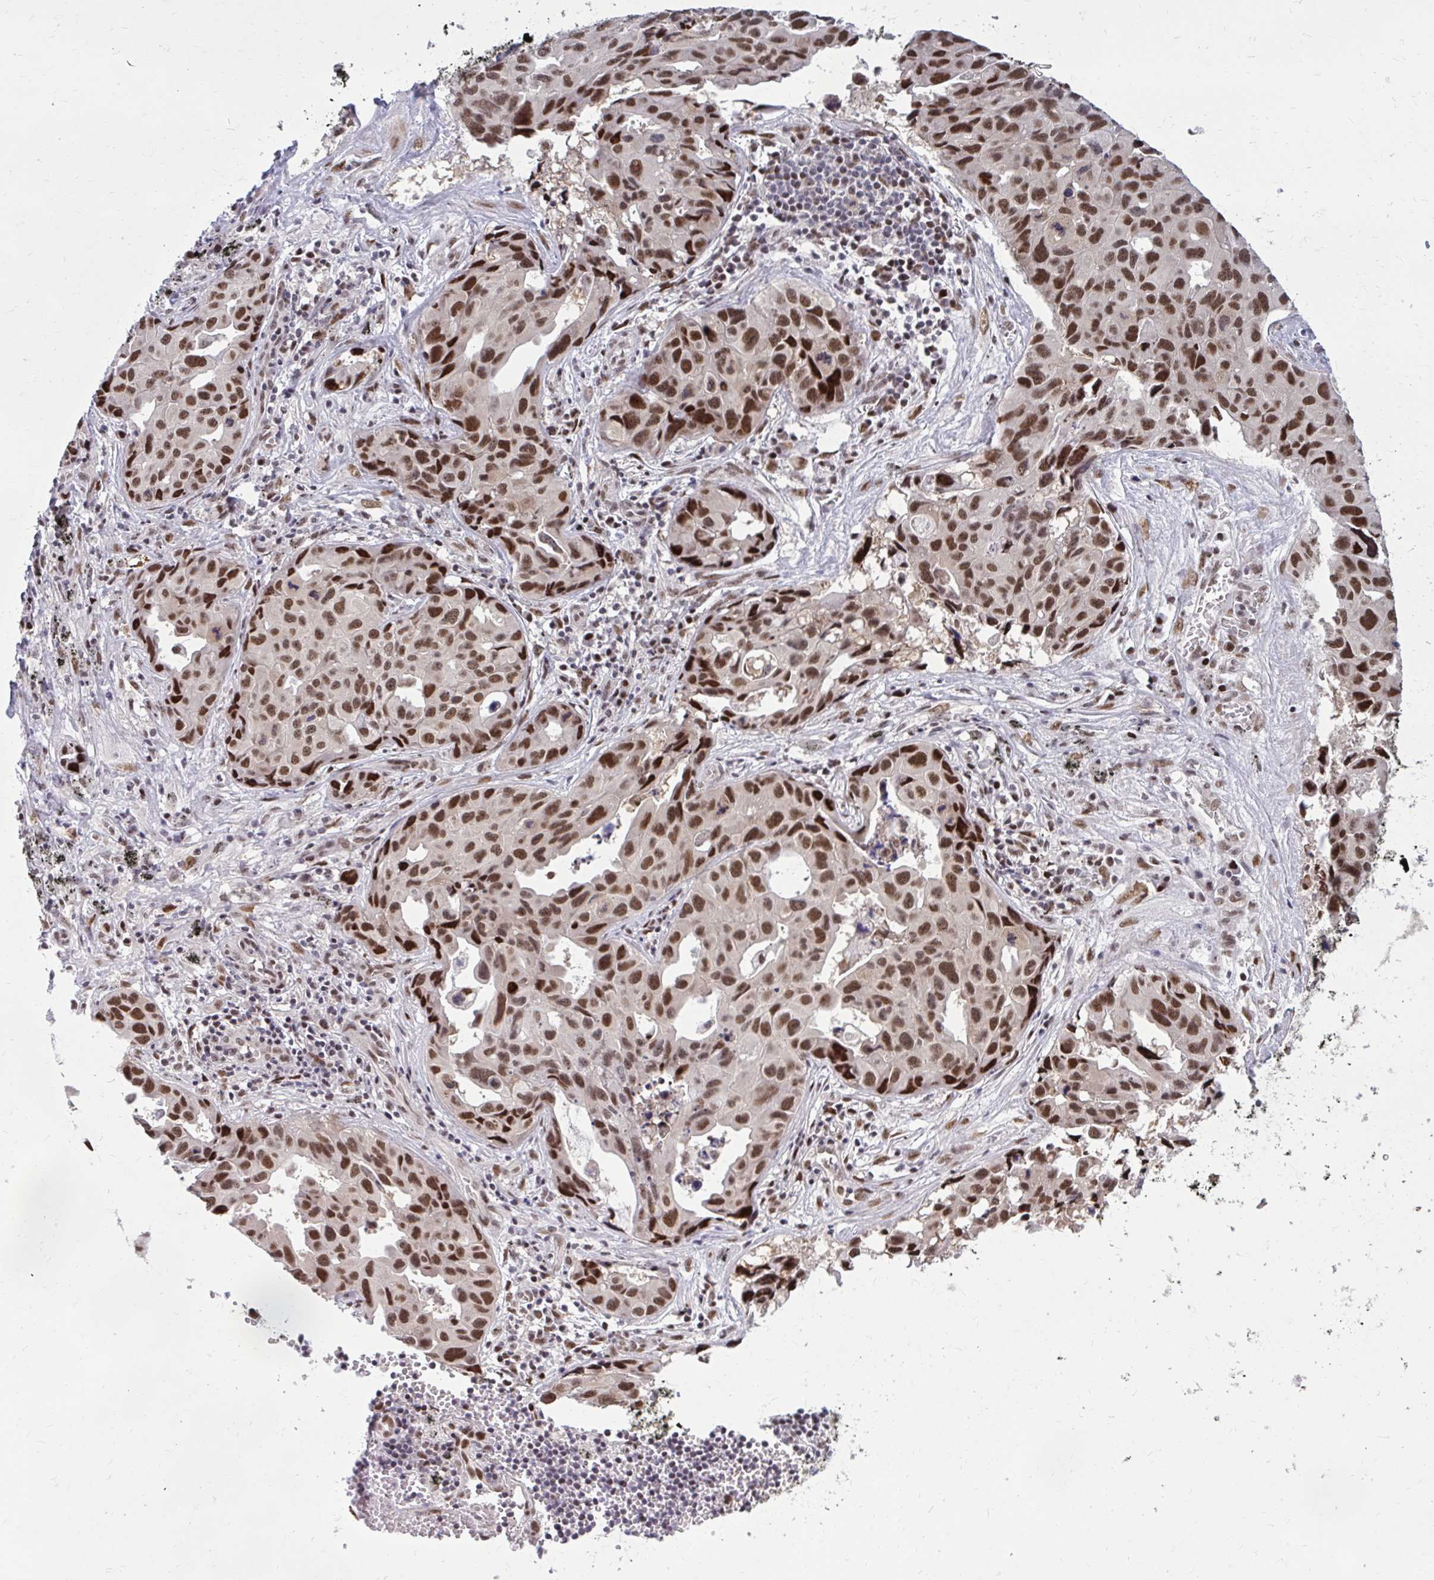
{"staining": {"intensity": "strong", "quantity": ">75%", "location": "nuclear"}, "tissue": "lung cancer", "cell_type": "Tumor cells", "image_type": "cancer", "snomed": [{"axis": "morphology", "description": "Adenocarcinoma, NOS"}, {"axis": "topography", "description": "Lymph node"}, {"axis": "topography", "description": "Lung"}], "caption": "A brown stain highlights strong nuclear staining of a protein in lung cancer (adenocarcinoma) tumor cells.", "gene": "PSME4", "patient": {"sex": "male", "age": 64}}